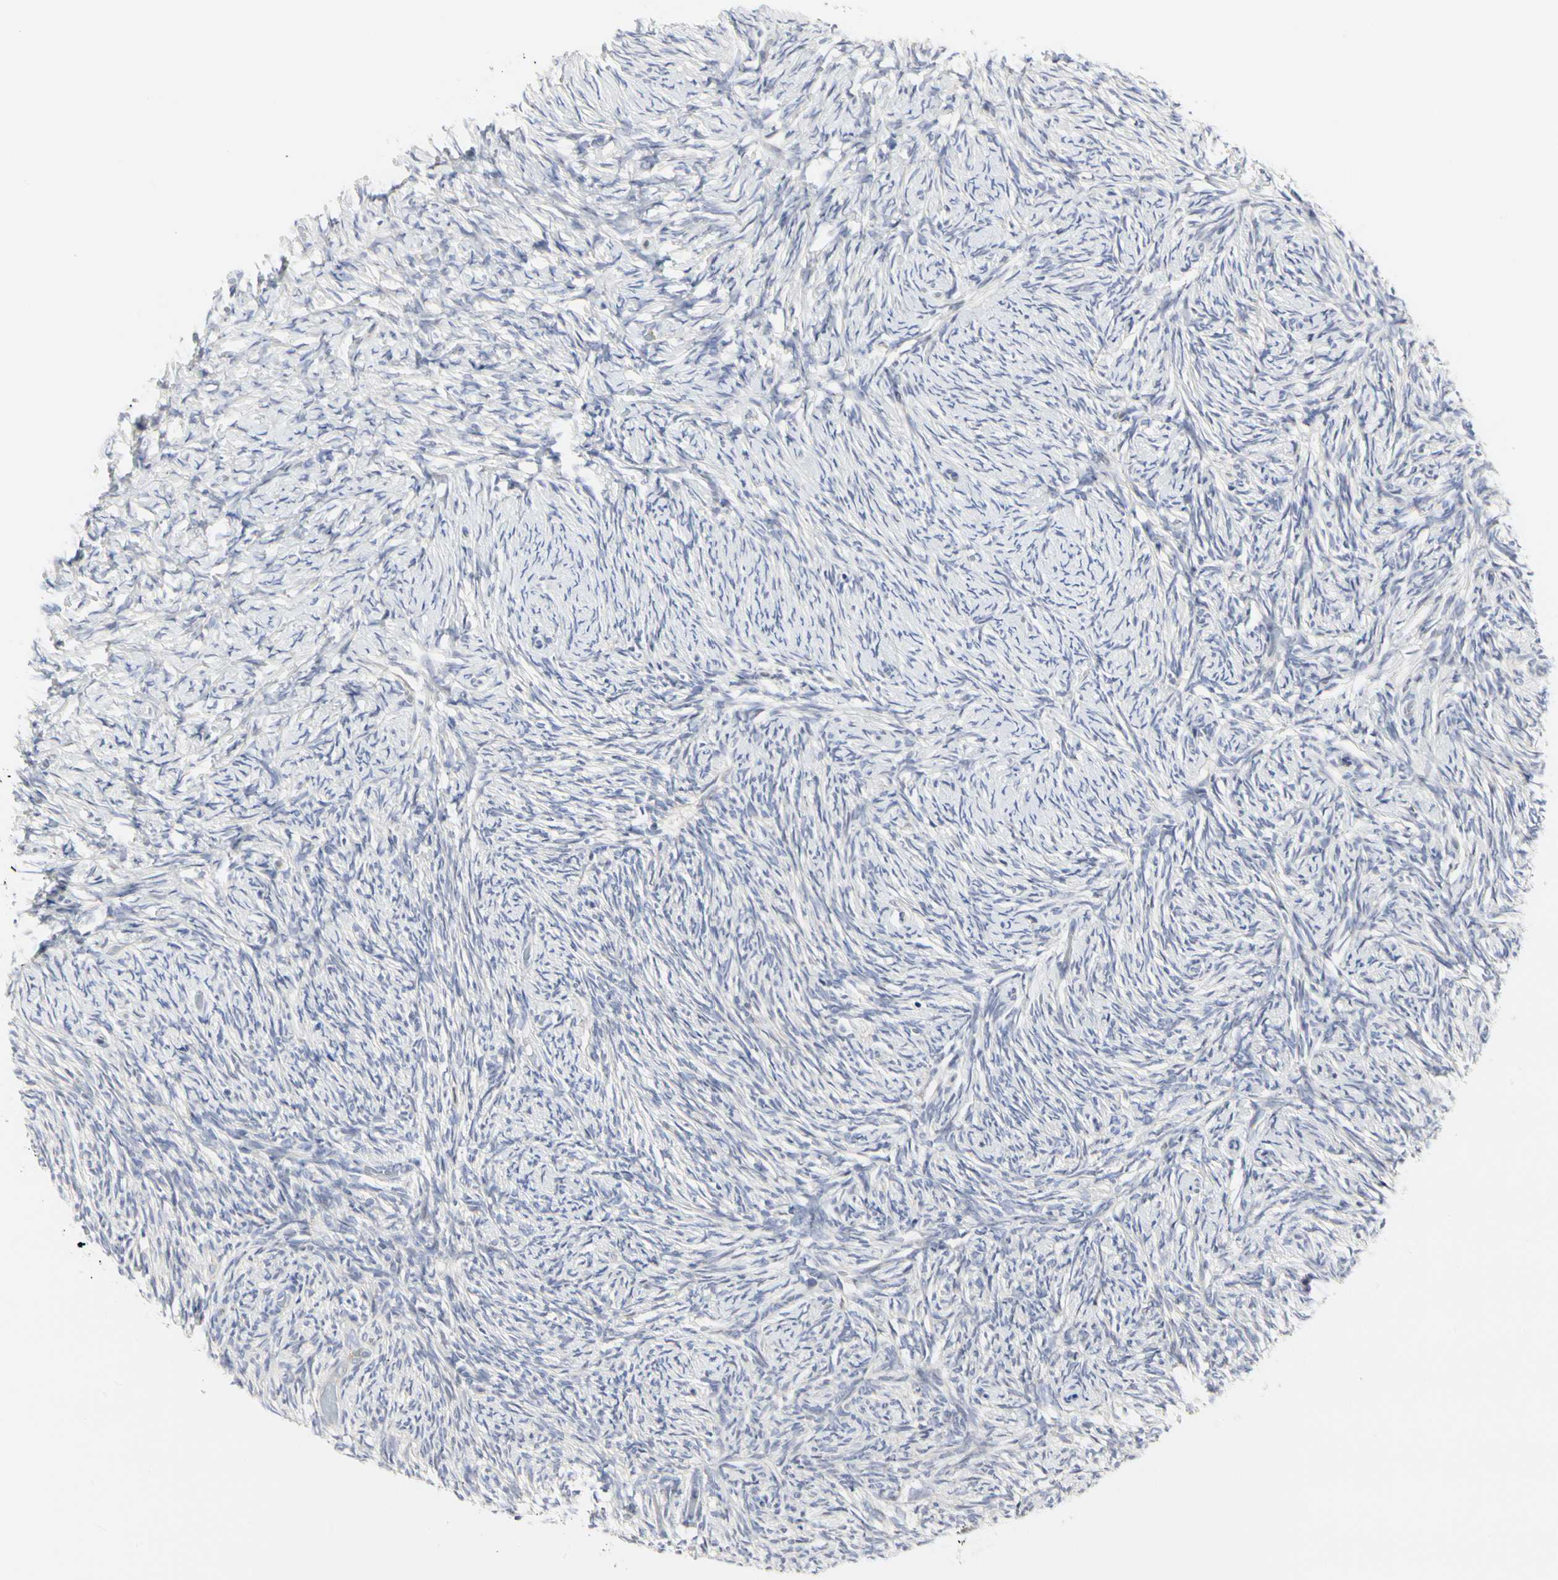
{"staining": {"intensity": "negative", "quantity": "none", "location": "none"}, "tissue": "ovary", "cell_type": "Ovarian stroma cells", "image_type": "normal", "snomed": [{"axis": "morphology", "description": "Normal tissue, NOS"}, {"axis": "topography", "description": "Ovary"}], "caption": "Photomicrograph shows no protein expression in ovarian stroma cells of benign ovary. (DAB (3,3'-diaminobenzidine) IHC with hematoxylin counter stain).", "gene": "SHANK2", "patient": {"sex": "female", "age": 60}}